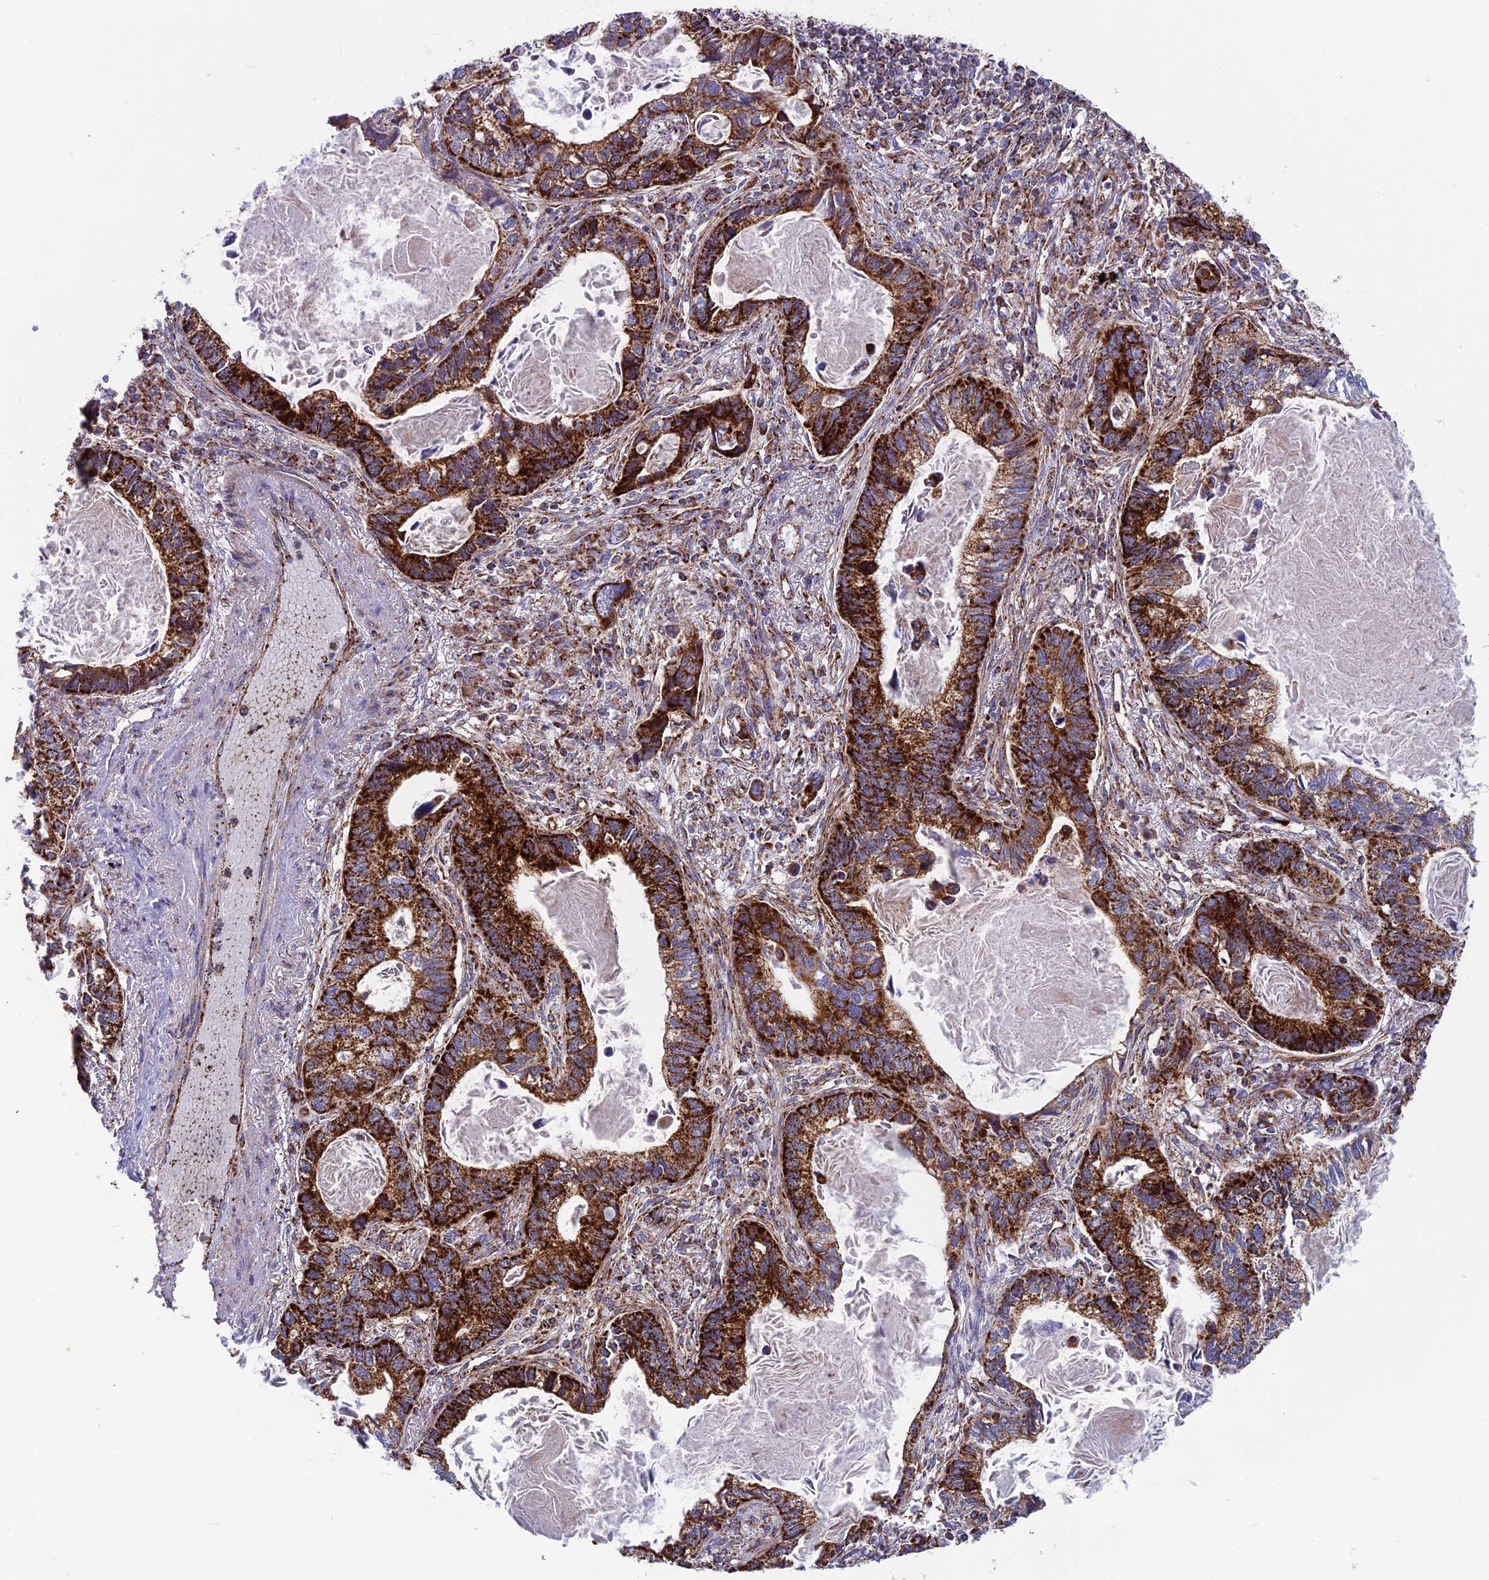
{"staining": {"intensity": "strong", "quantity": ">75%", "location": "cytoplasmic/membranous"}, "tissue": "lung cancer", "cell_type": "Tumor cells", "image_type": "cancer", "snomed": [{"axis": "morphology", "description": "Adenocarcinoma, NOS"}, {"axis": "topography", "description": "Lung"}], "caption": "Brown immunohistochemical staining in lung cancer reveals strong cytoplasmic/membranous staining in about >75% of tumor cells.", "gene": "MRPS18B", "patient": {"sex": "male", "age": 67}}